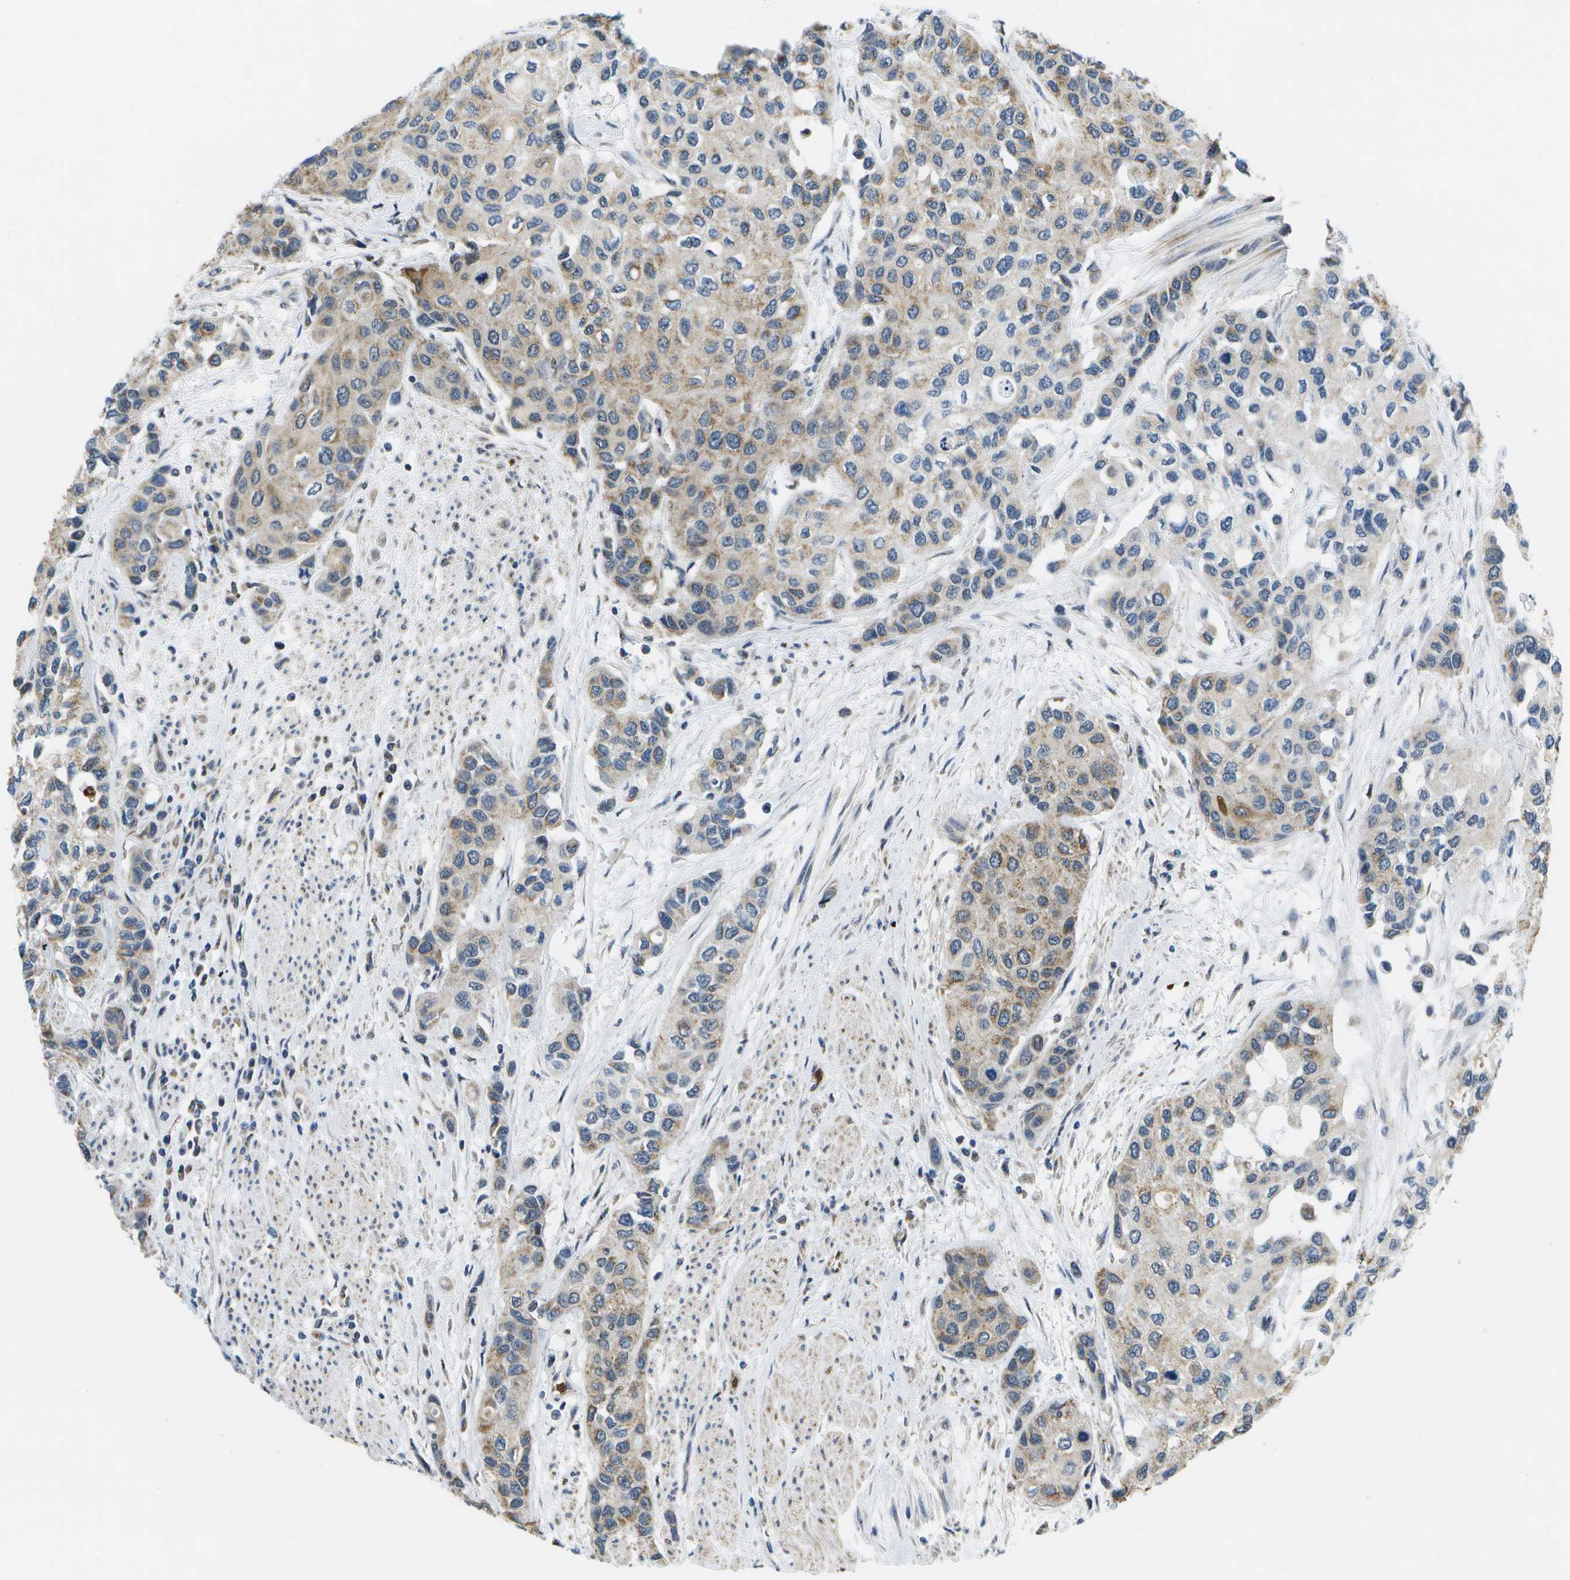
{"staining": {"intensity": "moderate", "quantity": "25%-75%", "location": "cytoplasmic/membranous"}, "tissue": "urothelial cancer", "cell_type": "Tumor cells", "image_type": "cancer", "snomed": [{"axis": "morphology", "description": "Urothelial carcinoma, High grade"}, {"axis": "topography", "description": "Urinary bladder"}], "caption": "High-magnification brightfield microscopy of high-grade urothelial carcinoma stained with DAB (brown) and counterstained with hematoxylin (blue). tumor cells exhibit moderate cytoplasmic/membranous staining is seen in about25%-75% of cells.", "gene": "GALNT15", "patient": {"sex": "female", "age": 56}}